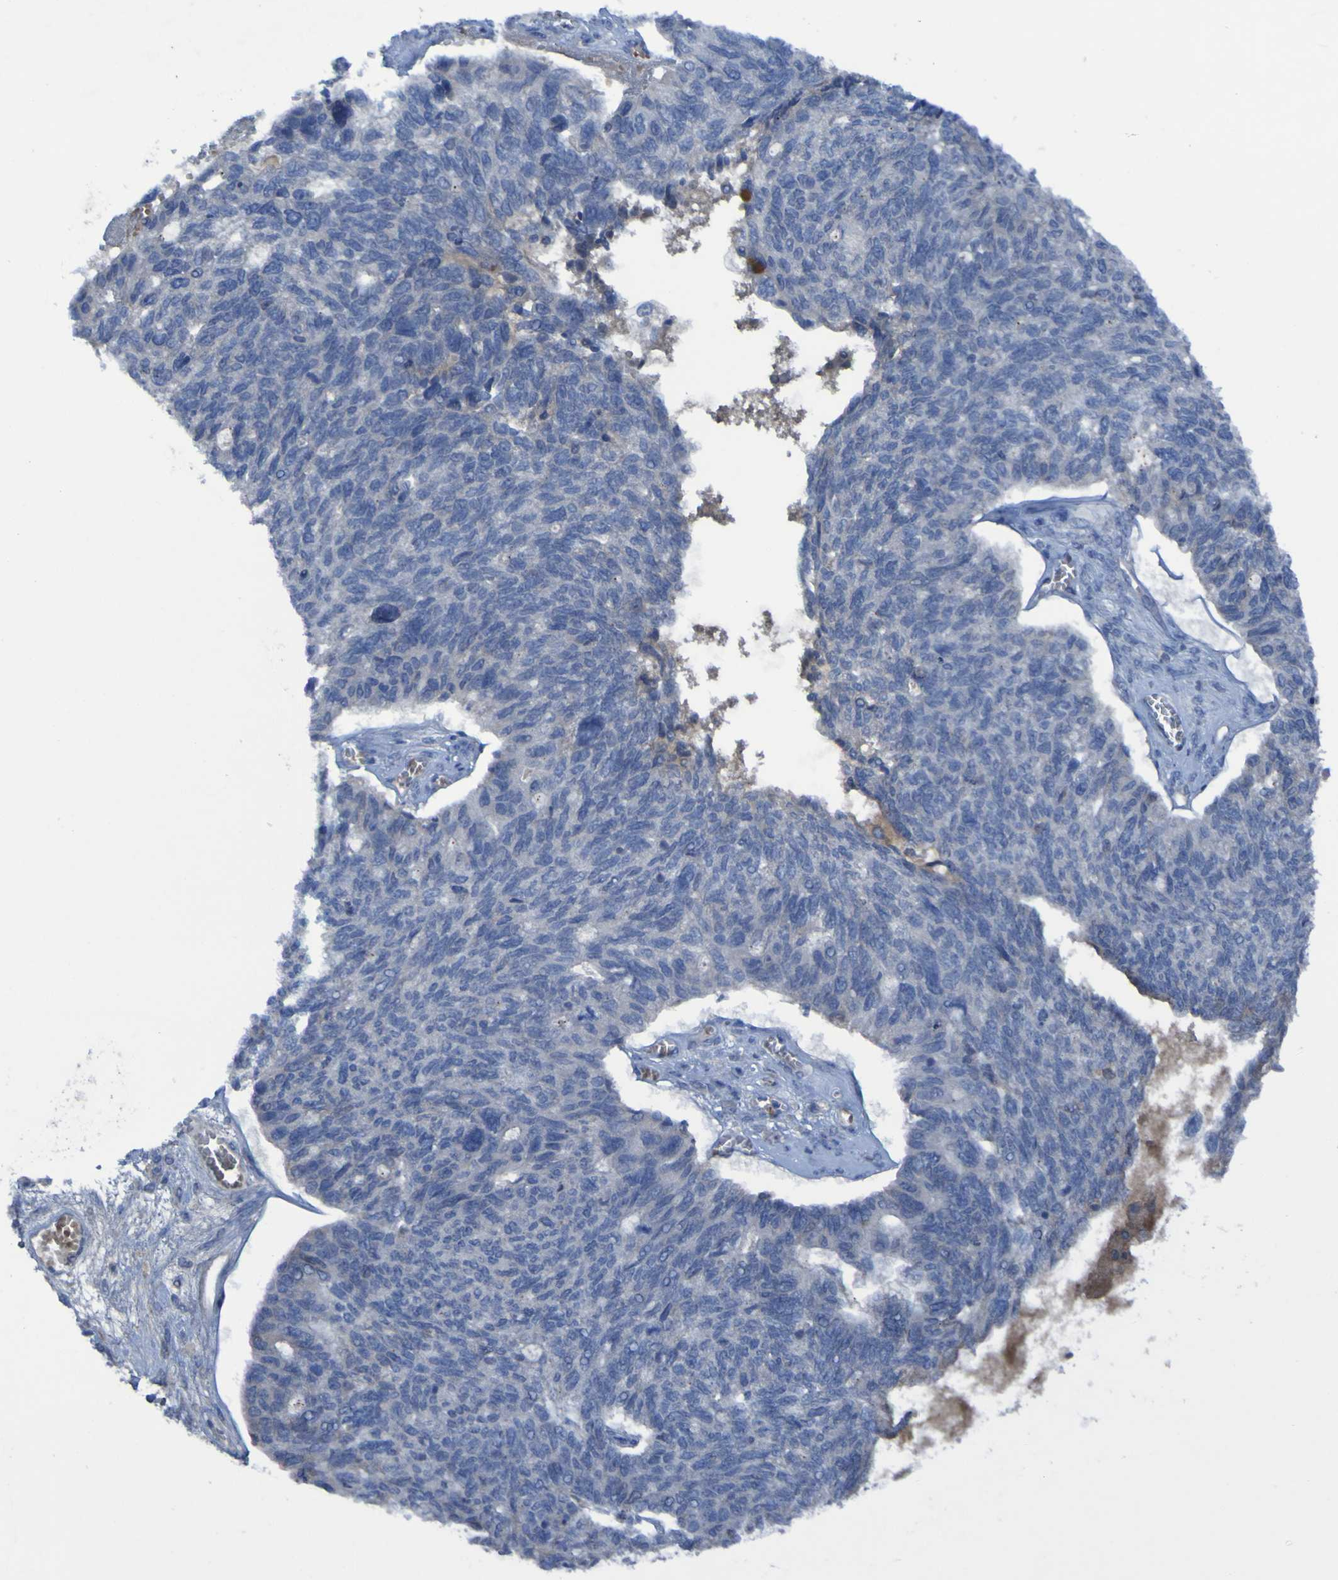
{"staining": {"intensity": "negative", "quantity": "none", "location": "none"}, "tissue": "ovarian cancer", "cell_type": "Tumor cells", "image_type": "cancer", "snomed": [{"axis": "morphology", "description": "Cystadenocarcinoma, serous, NOS"}, {"axis": "topography", "description": "Ovary"}], "caption": "An immunohistochemistry (IHC) photomicrograph of ovarian cancer (serous cystadenocarcinoma) is shown. There is no staining in tumor cells of ovarian cancer (serous cystadenocarcinoma).", "gene": "SGK2", "patient": {"sex": "female", "age": 79}}